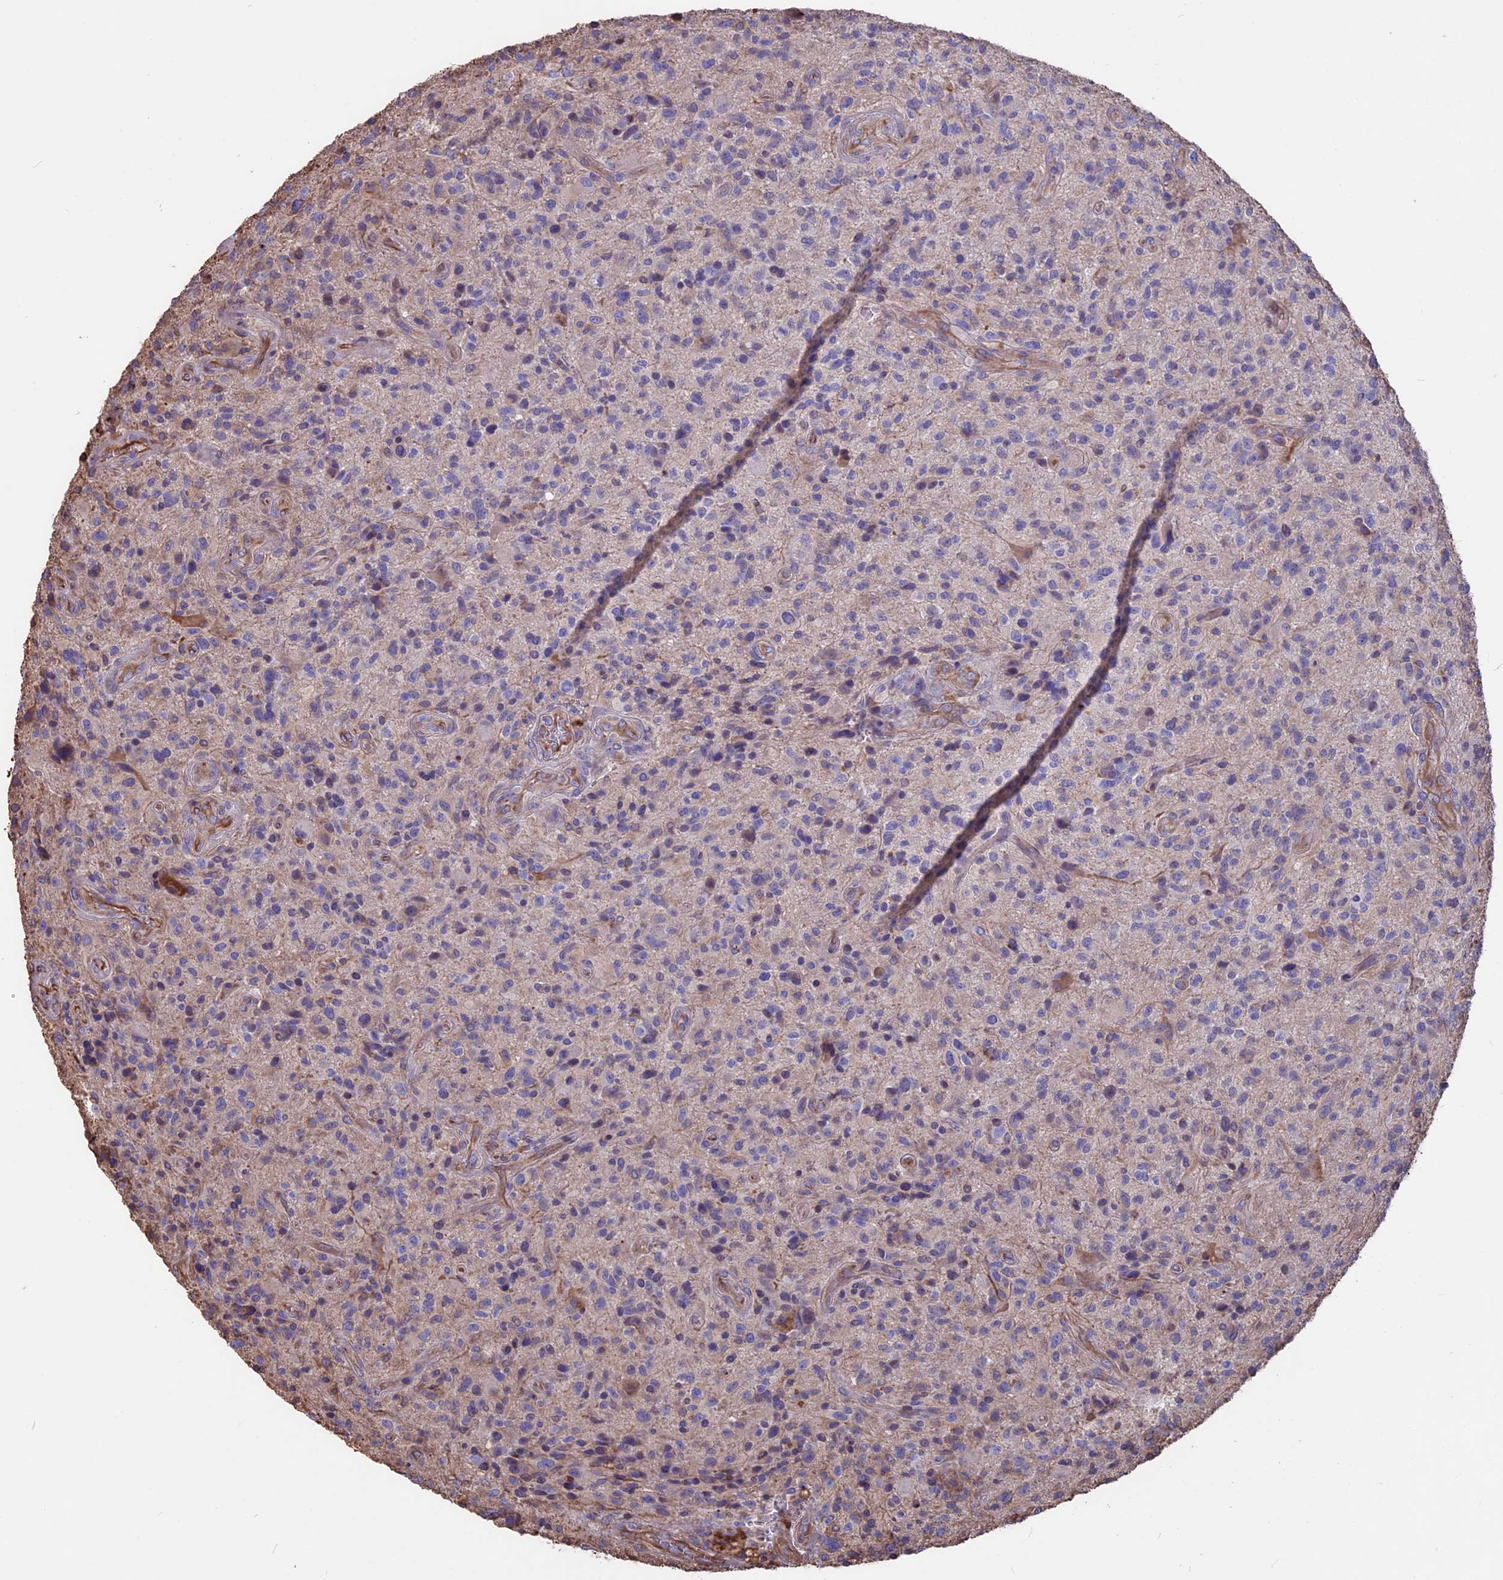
{"staining": {"intensity": "negative", "quantity": "none", "location": "none"}, "tissue": "glioma", "cell_type": "Tumor cells", "image_type": "cancer", "snomed": [{"axis": "morphology", "description": "Glioma, malignant, High grade"}, {"axis": "topography", "description": "Brain"}], "caption": "The photomicrograph exhibits no significant staining in tumor cells of glioma.", "gene": "SEH1L", "patient": {"sex": "male", "age": 47}}